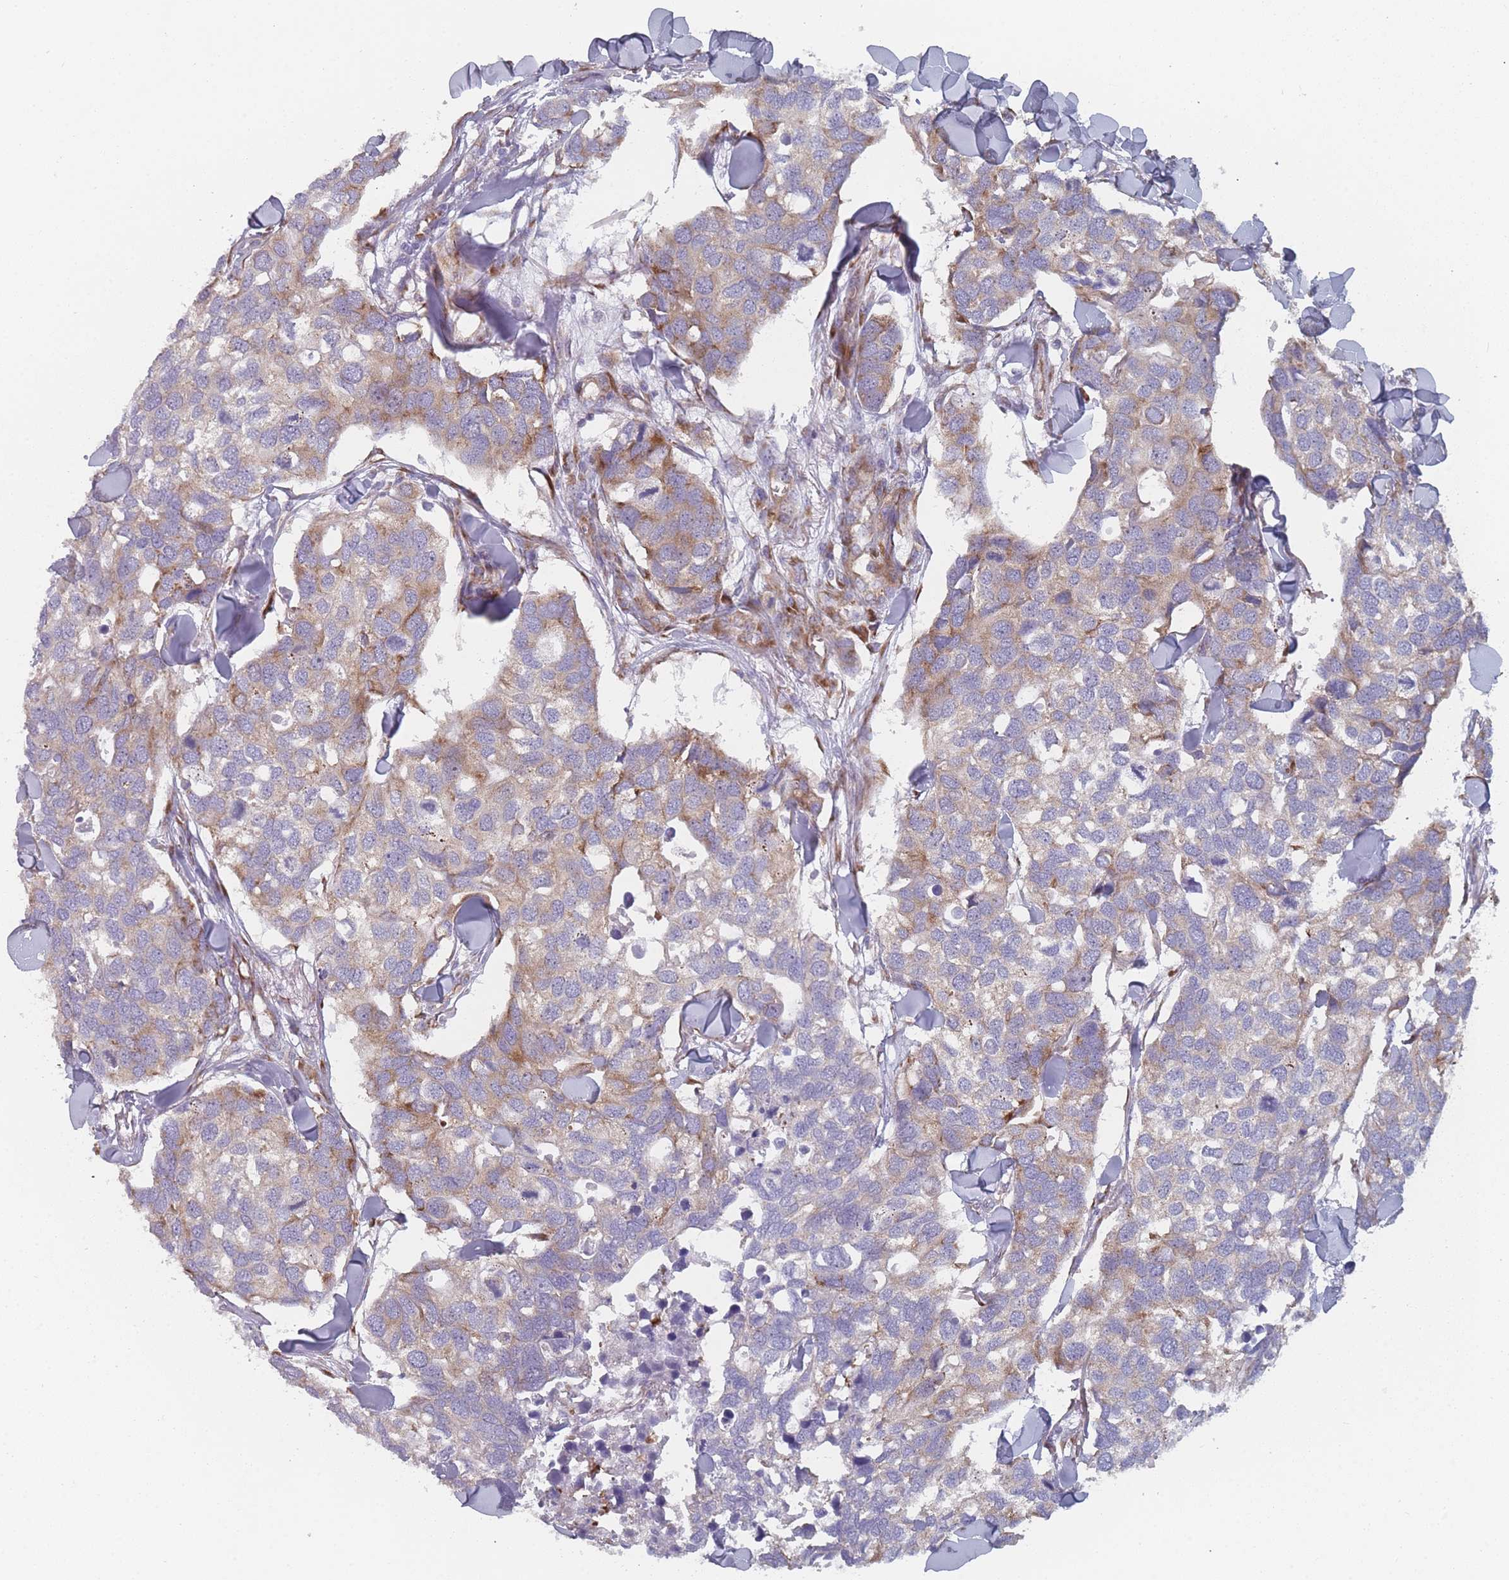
{"staining": {"intensity": "moderate", "quantity": "<25%", "location": "cytoplasmic/membranous"}, "tissue": "breast cancer", "cell_type": "Tumor cells", "image_type": "cancer", "snomed": [{"axis": "morphology", "description": "Duct carcinoma"}, {"axis": "topography", "description": "Breast"}], "caption": "Human breast cancer (intraductal carcinoma) stained for a protein (brown) exhibits moderate cytoplasmic/membranous positive positivity in approximately <25% of tumor cells.", "gene": "CACNG5", "patient": {"sex": "female", "age": 83}}